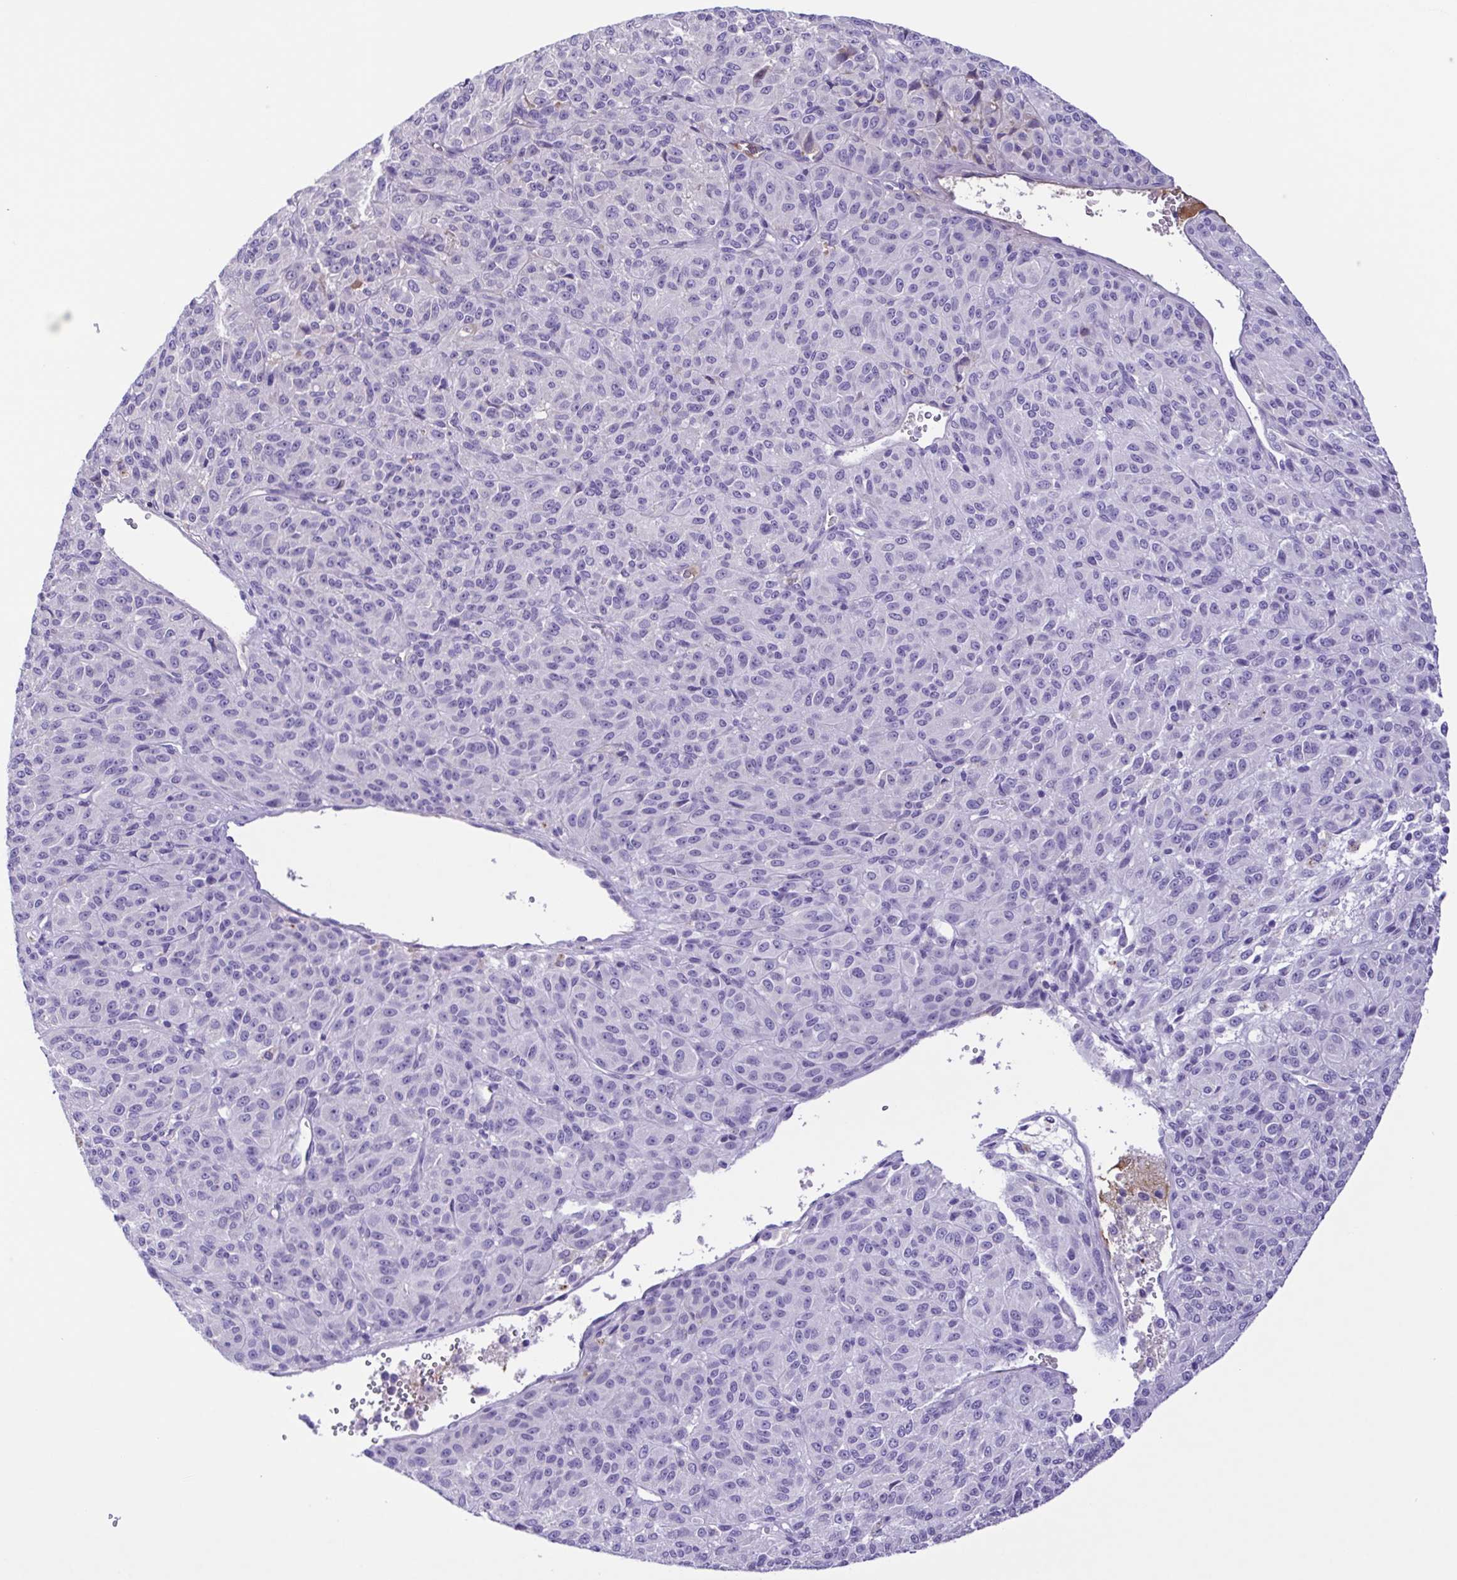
{"staining": {"intensity": "negative", "quantity": "none", "location": "none"}, "tissue": "melanoma", "cell_type": "Tumor cells", "image_type": "cancer", "snomed": [{"axis": "morphology", "description": "Malignant melanoma, Metastatic site"}, {"axis": "topography", "description": "Brain"}], "caption": "DAB (3,3'-diaminobenzidine) immunohistochemical staining of human malignant melanoma (metastatic site) displays no significant positivity in tumor cells. Brightfield microscopy of immunohistochemistry (IHC) stained with DAB (brown) and hematoxylin (blue), captured at high magnification.", "gene": "IGFL1", "patient": {"sex": "female", "age": 56}}